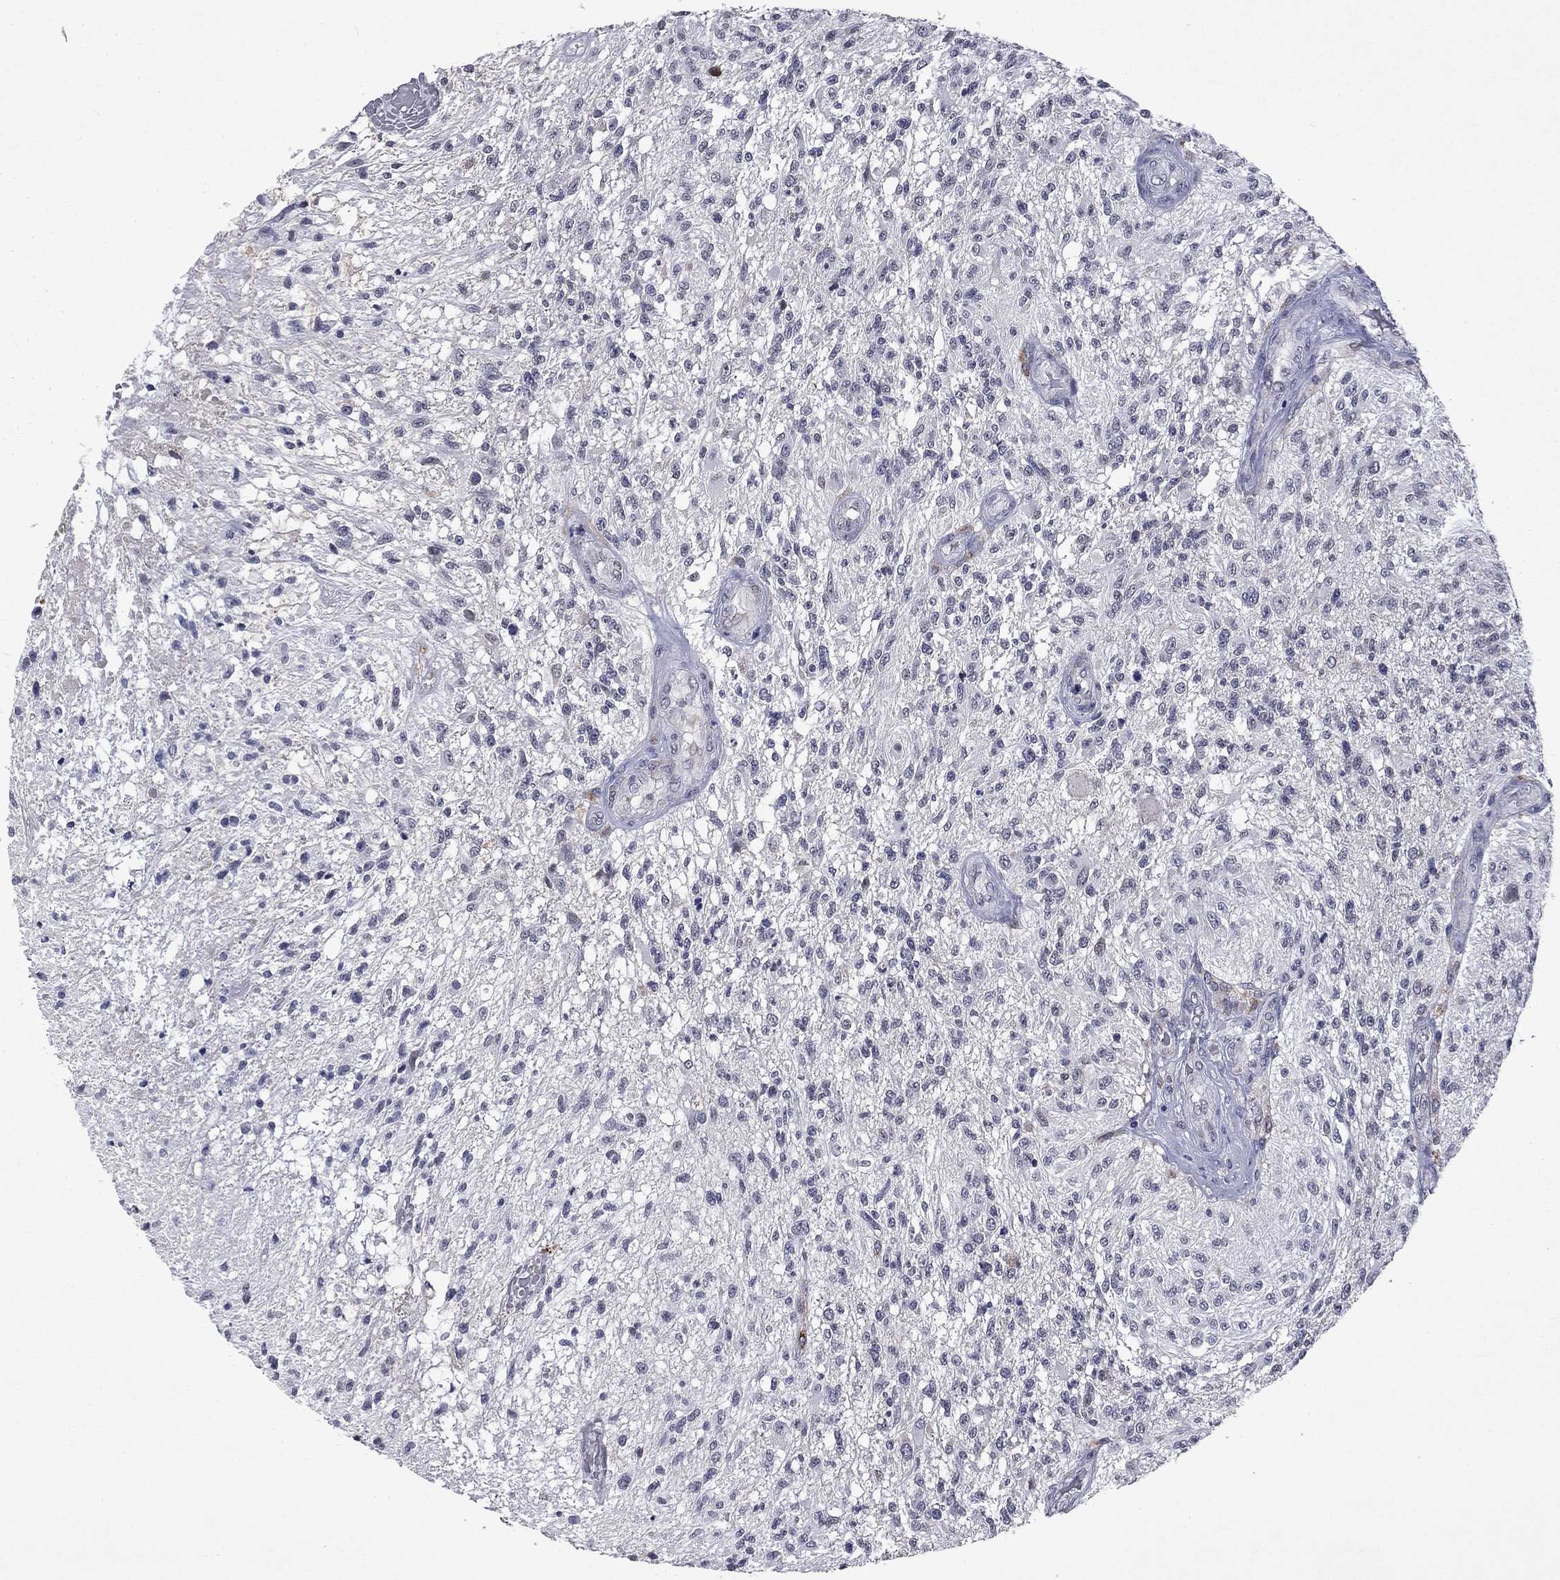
{"staining": {"intensity": "negative", "quantity": "none", "location": "none"}, "tissue": "glioma", "cell_type": "Tumor cells", "image_type": "cancer", "snomed": [{"axis": "morphology", "description": "Glioma, malignant, High grade"}, {"axis": "topography", "description": "Brain"}], "caption": "Micrograph shows no significant protein positivity in tumor cells of high-grade glioma (malignant).", "gene": "ECM1", "patient": {"sex": "male", "age": 56}}